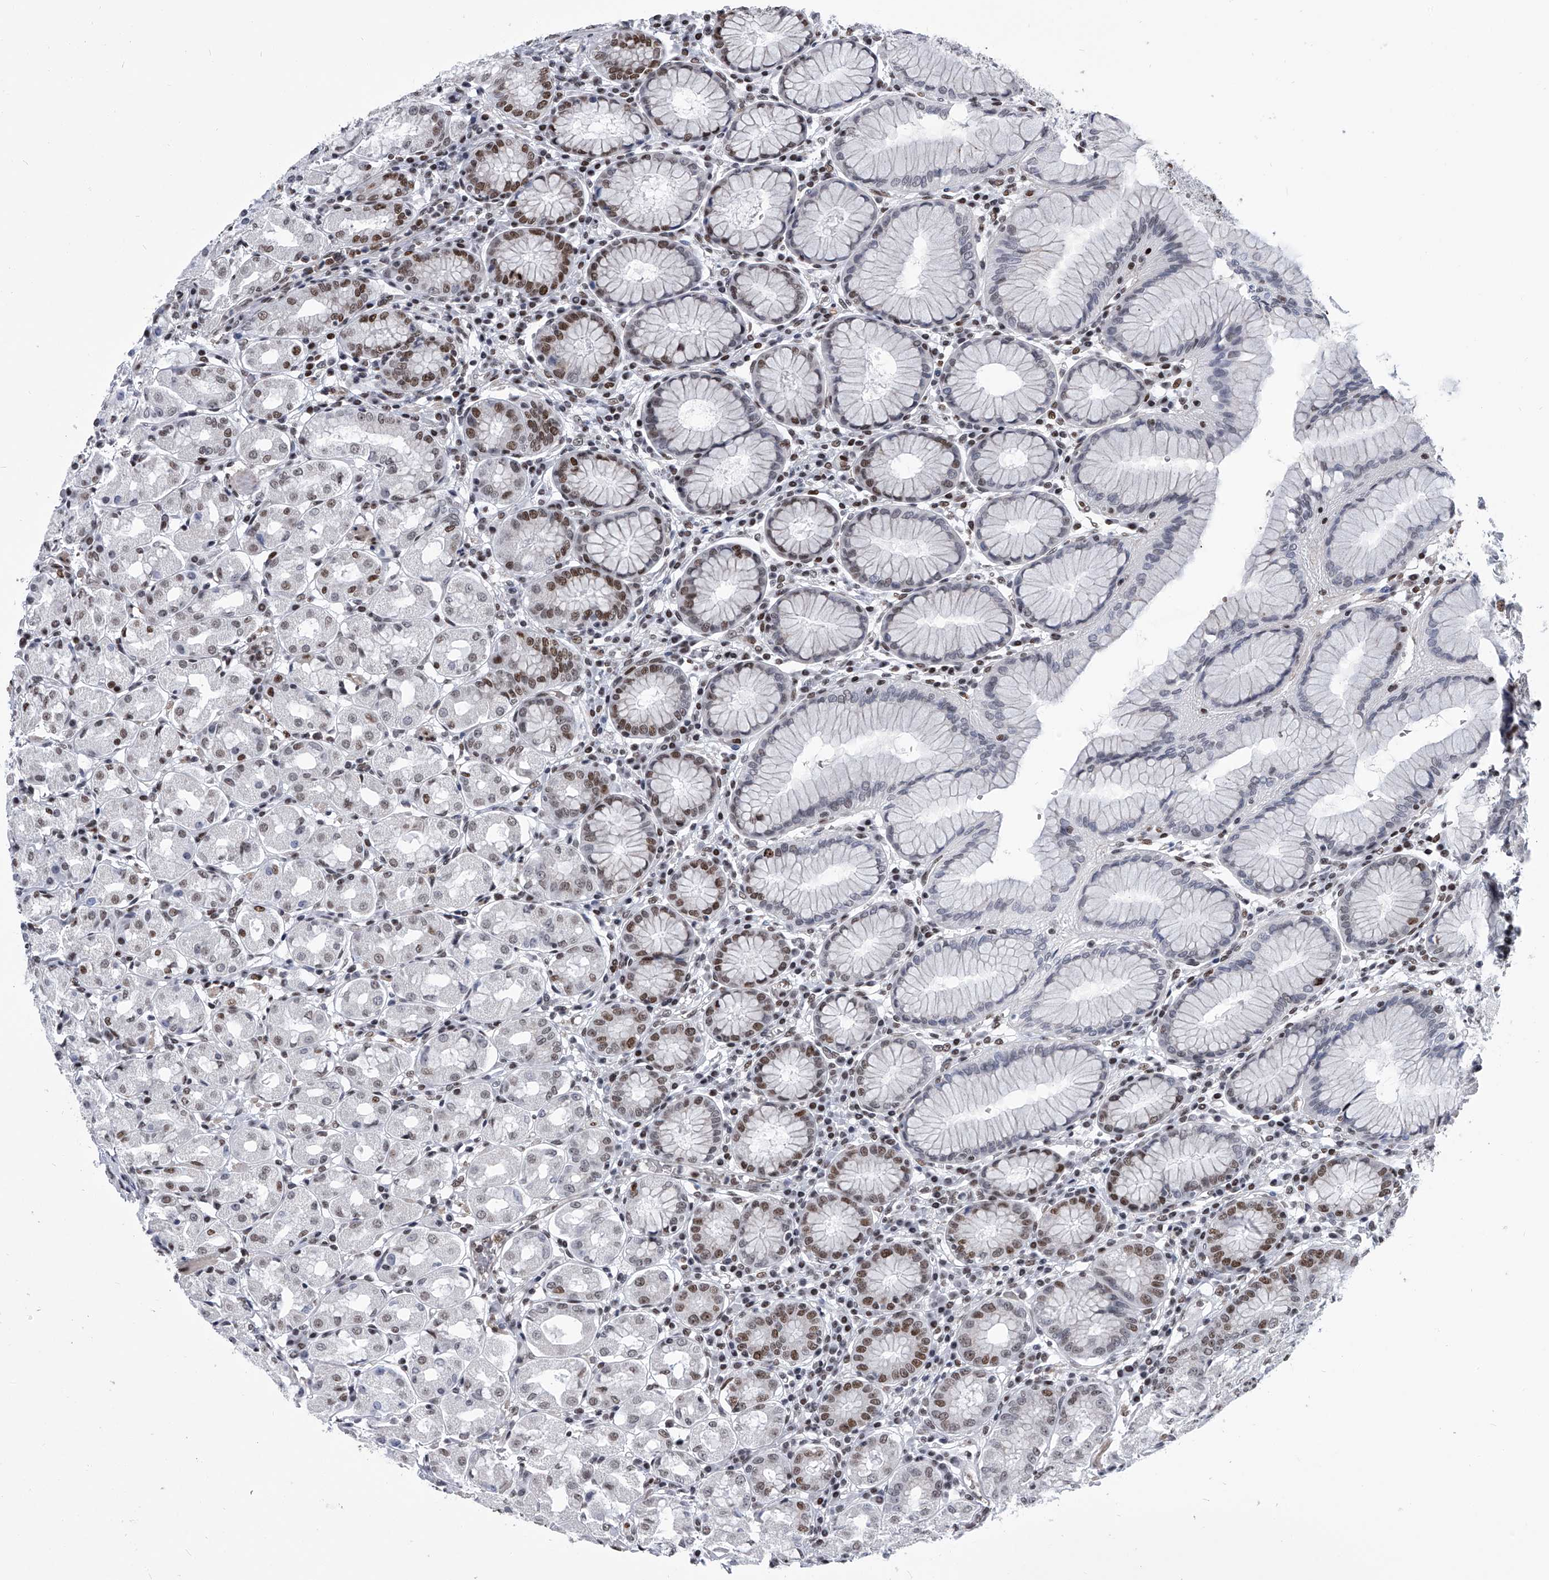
{"staining": {"intensity": "moderate", "quantity": "25%-75%", "location": "nuclear"}, "tissue": "stomach", "cell_type": "Glandular cells", "image_type": "normal", "snomed": [{"axis": "morphology", "description": "Normal tissue, NOS"}, {"axis": "topography", "description": "Stomach"}, {"axis": "topography", "description": "Stomach, lower"}], "caption": "Moderate nuclear protein staining is seen in approximately 25%-75% of glandular cells in stomach. The staining is performed using DAB (3,3'-diaminobenzidine) brown chromogen to label protein expression. The nuclei are counter-stained blue using hematoxylin.", "gene": "SIM2", "patient": {"sex": "female", "age": 56}}